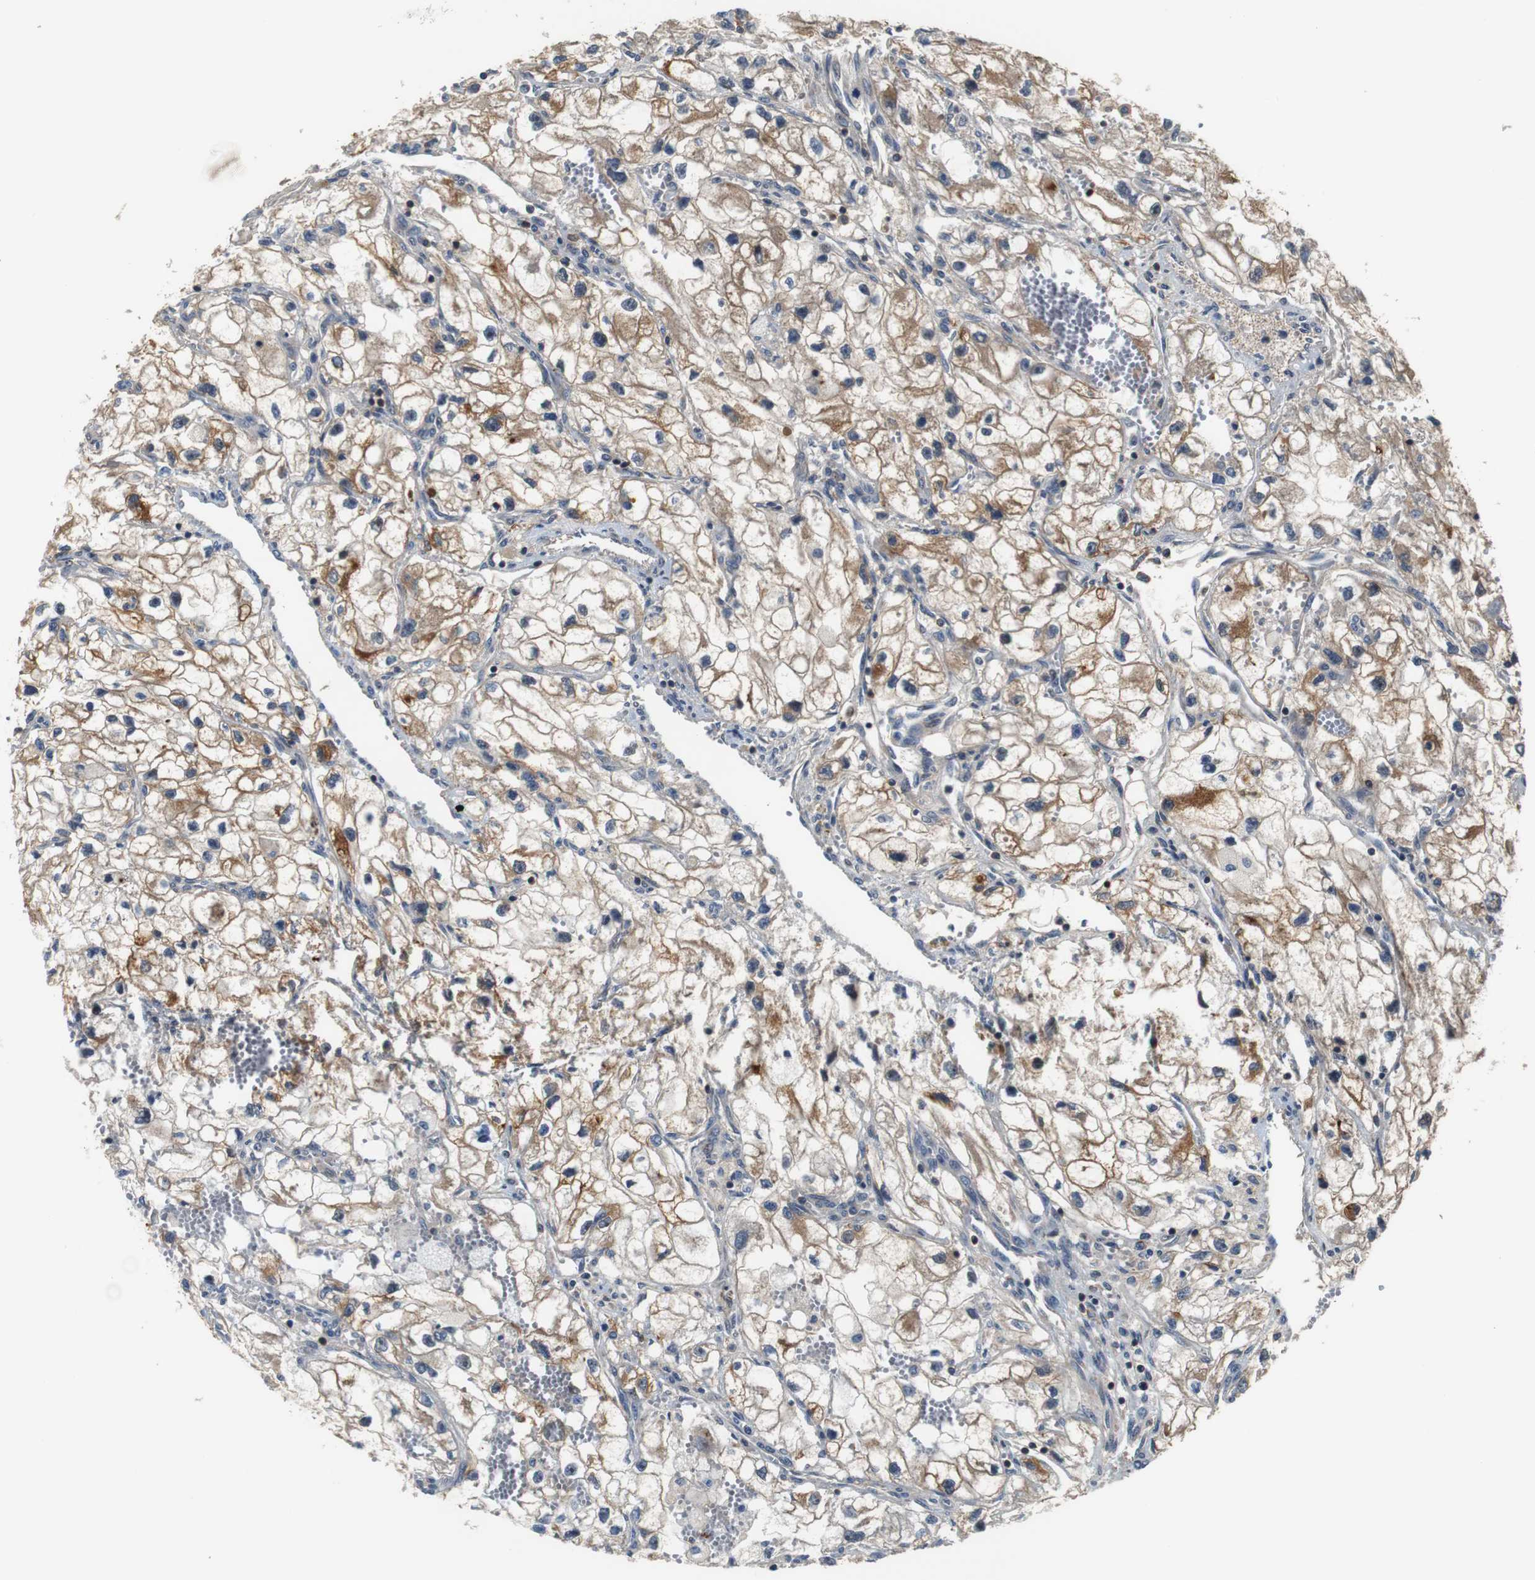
{"staining": {"intensity": "moderate", "quantity": ">75%", "location": "cytoplasmic/membranous"}, "tissue": "renal cancer", "cell_type": "Tumor cells", "image_type": "cancer", "snomed": [{"axis": "morphology", "description": "Adenocarcinoma, NOS"}, {"axis": "topography", "description": "Kidney"}], "caption": "Protein staining reveals moderate cytoplasmic/membranous staining in approximately >75% of tumor cells in adenocarcinoma (renal).", "gene": "LRP4", "patient": {"sex": "female", "age": 70}}